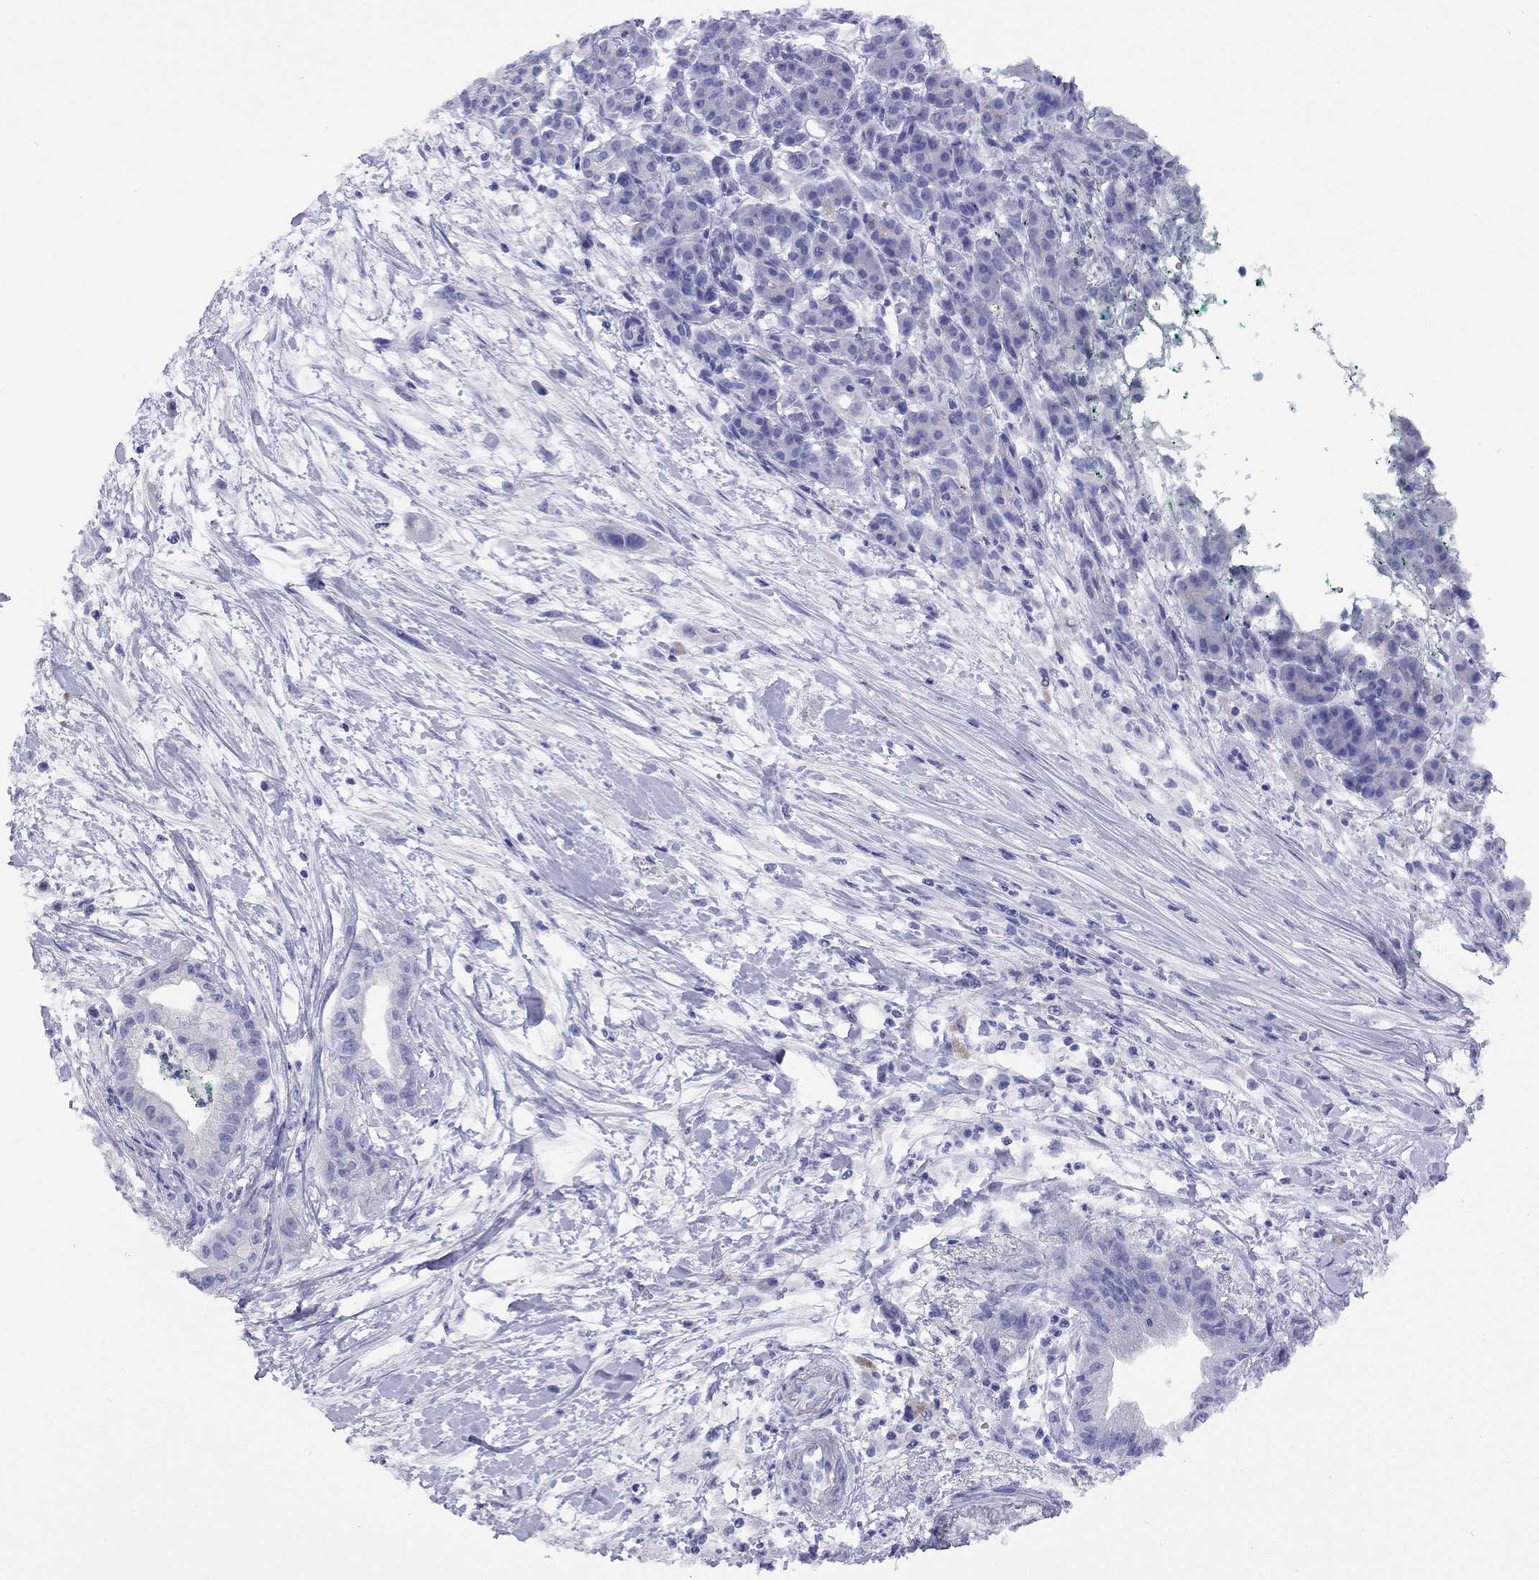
{"staining": {"intensity": "negative", "quantity": "none", "location": "none"}, "tissue": "pancreatic cancer", "cell_type": "Tumor cells", "image_type": "cancer", "snomed": [{"axis": "morphology", "description": "Normal tissue, NOS"}, {"axis": "morphology", "description": "Adenocarcinoma, NOS"}, {"axis": "topography", "description": "Lymph node"}, {"axis": "topography", "description": "Pancreas"}], "caption": "Photomicrograph shows no protein positivity in tumor cells of pancreatic cancer (adenocarcinoma) tissue.", "gene": "FIGLA", "patient": {"sex": "female", "age": 58}}